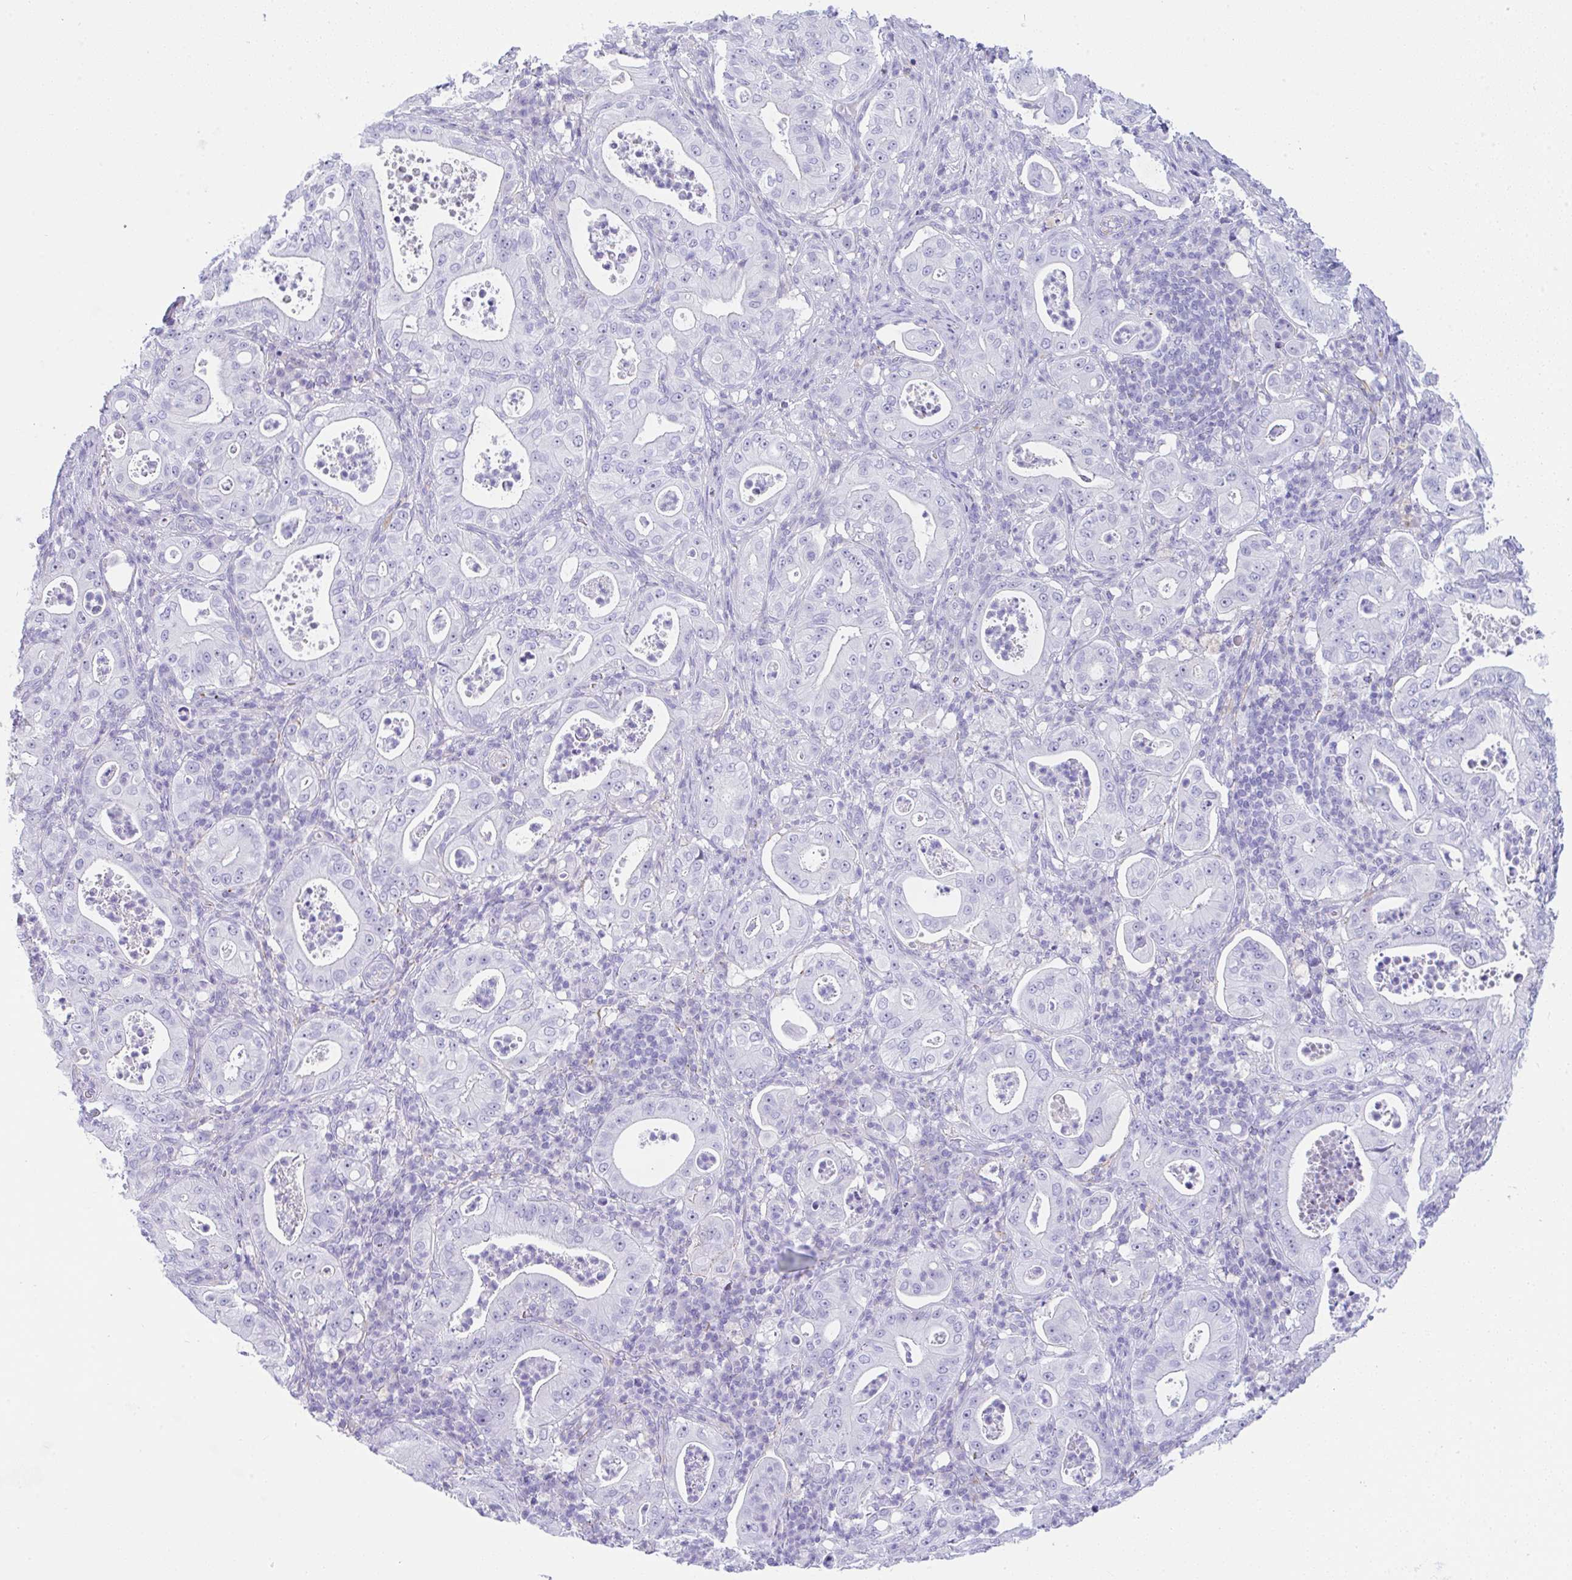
{"staining": {"intensity": "negative", "quantity": "none", "location": "none"}, "tissue": "pancreatic cancer", "cell_type": "Tumor cells", "image_type": "cancer", "snomed": [{"axis": "morphology", "description": "Adenocarcinoma, NOS"}, {"axis": "topography", "description": "Pancreas"}], "caption": "A high-resolution micrograph shows immunohistochemistry (IHC) staining of pancreatic cancer, which demonstrates no significant positivity in tumor cells.", "gene": "NDUFAF8", "patient": {"sex": "male", "age": 71}}